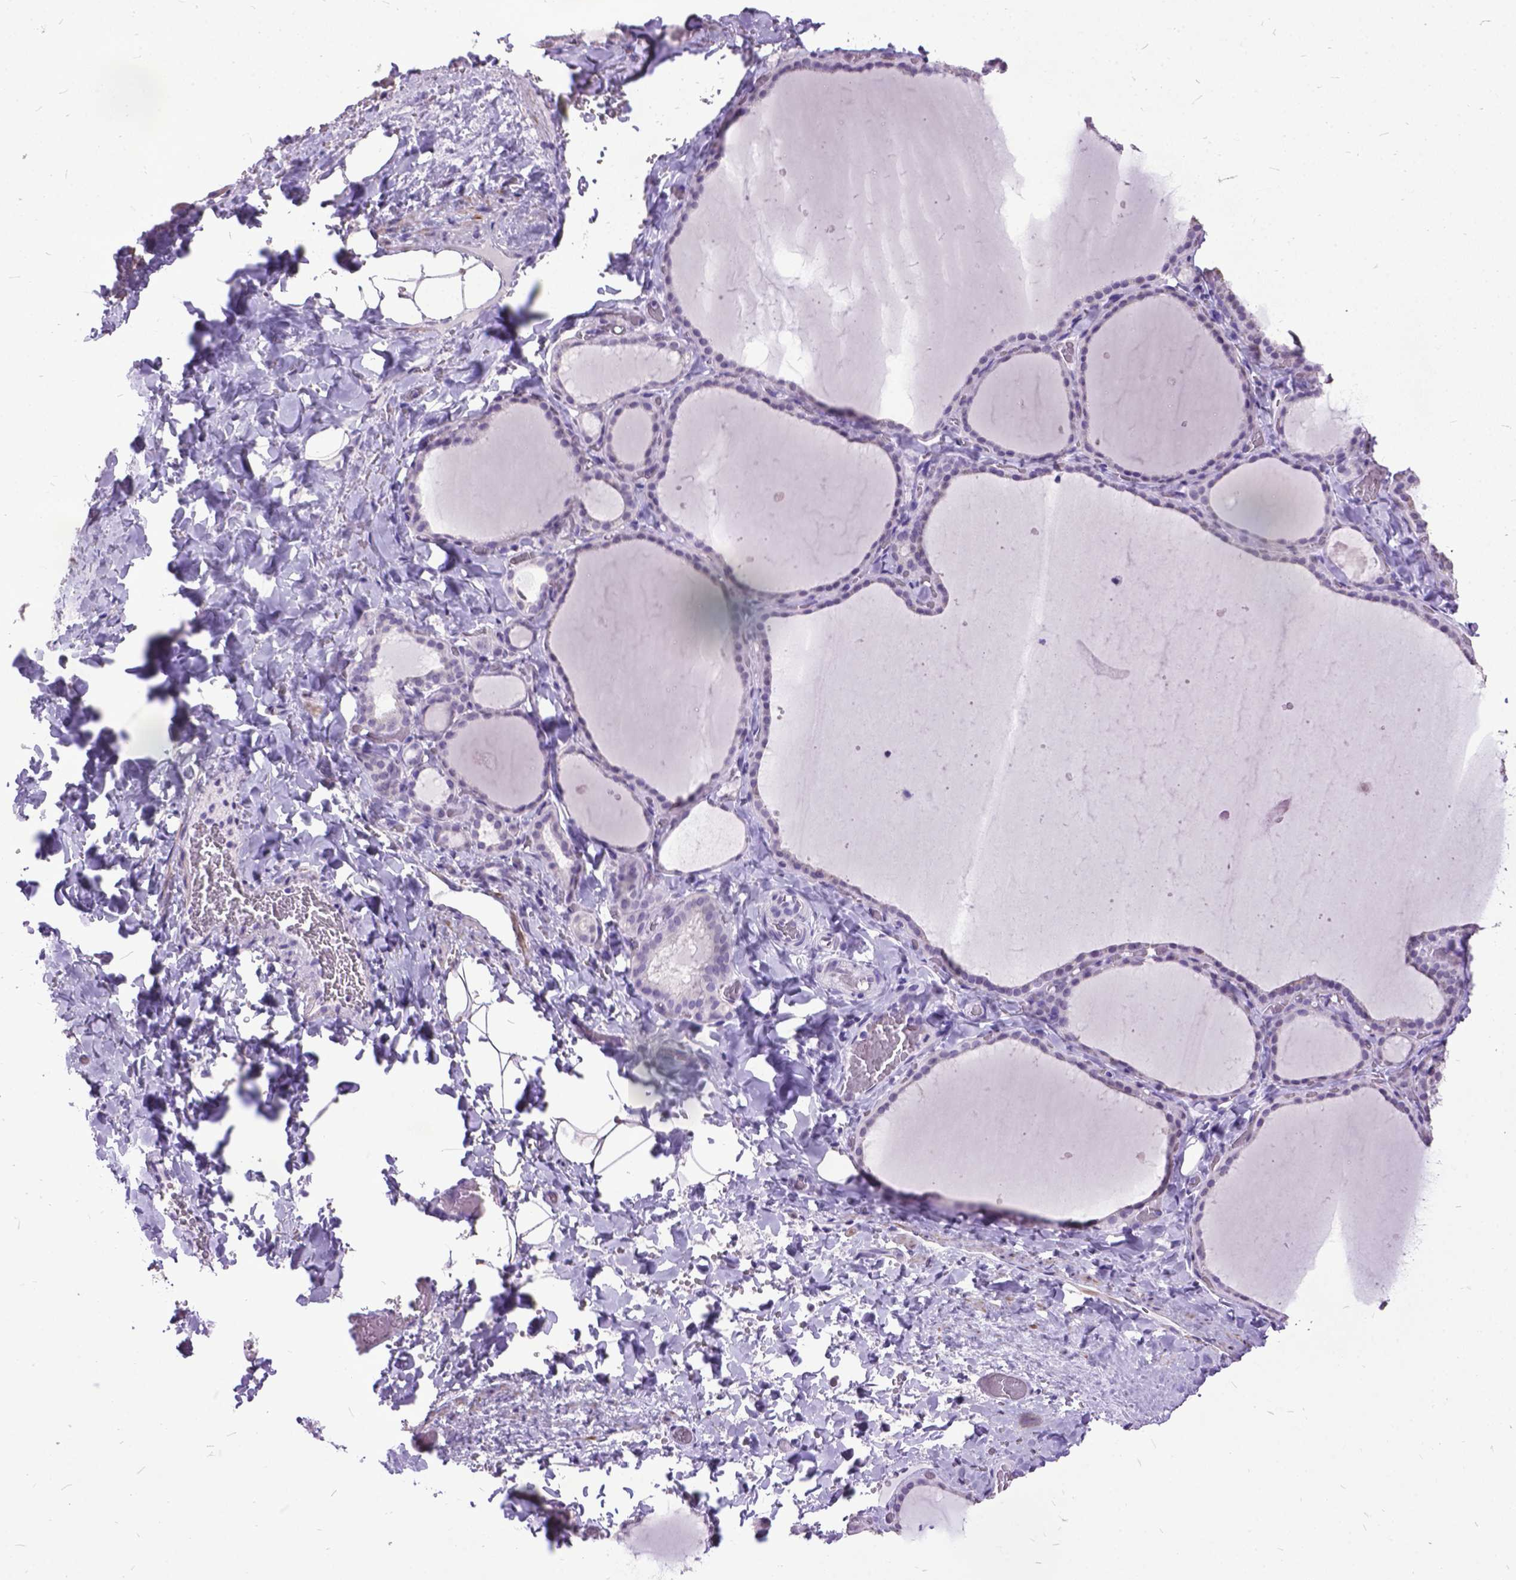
{"staining": {"intensity": "negative", "quantity": "none", "location": "none"}, "tissue": "thyroid gland", "cell_type": "Glandular cells", "image_type": "normal", "snomed": [{"axis": "morphology", "description": "Normal tissue, NOS"}, {"axis": "topography", "description": "Thyroid gland"}], "caption": "Immunohistochemistry (IHC) photomicrograph of normal thyroid gland: thyroid gland stained with DAB (3,3'-diaminobenzidine) demonstrates no significant protein staining in glandular cells.", "gene": "MARCHF10", "patient": {"sex": "female", "age": 22}}